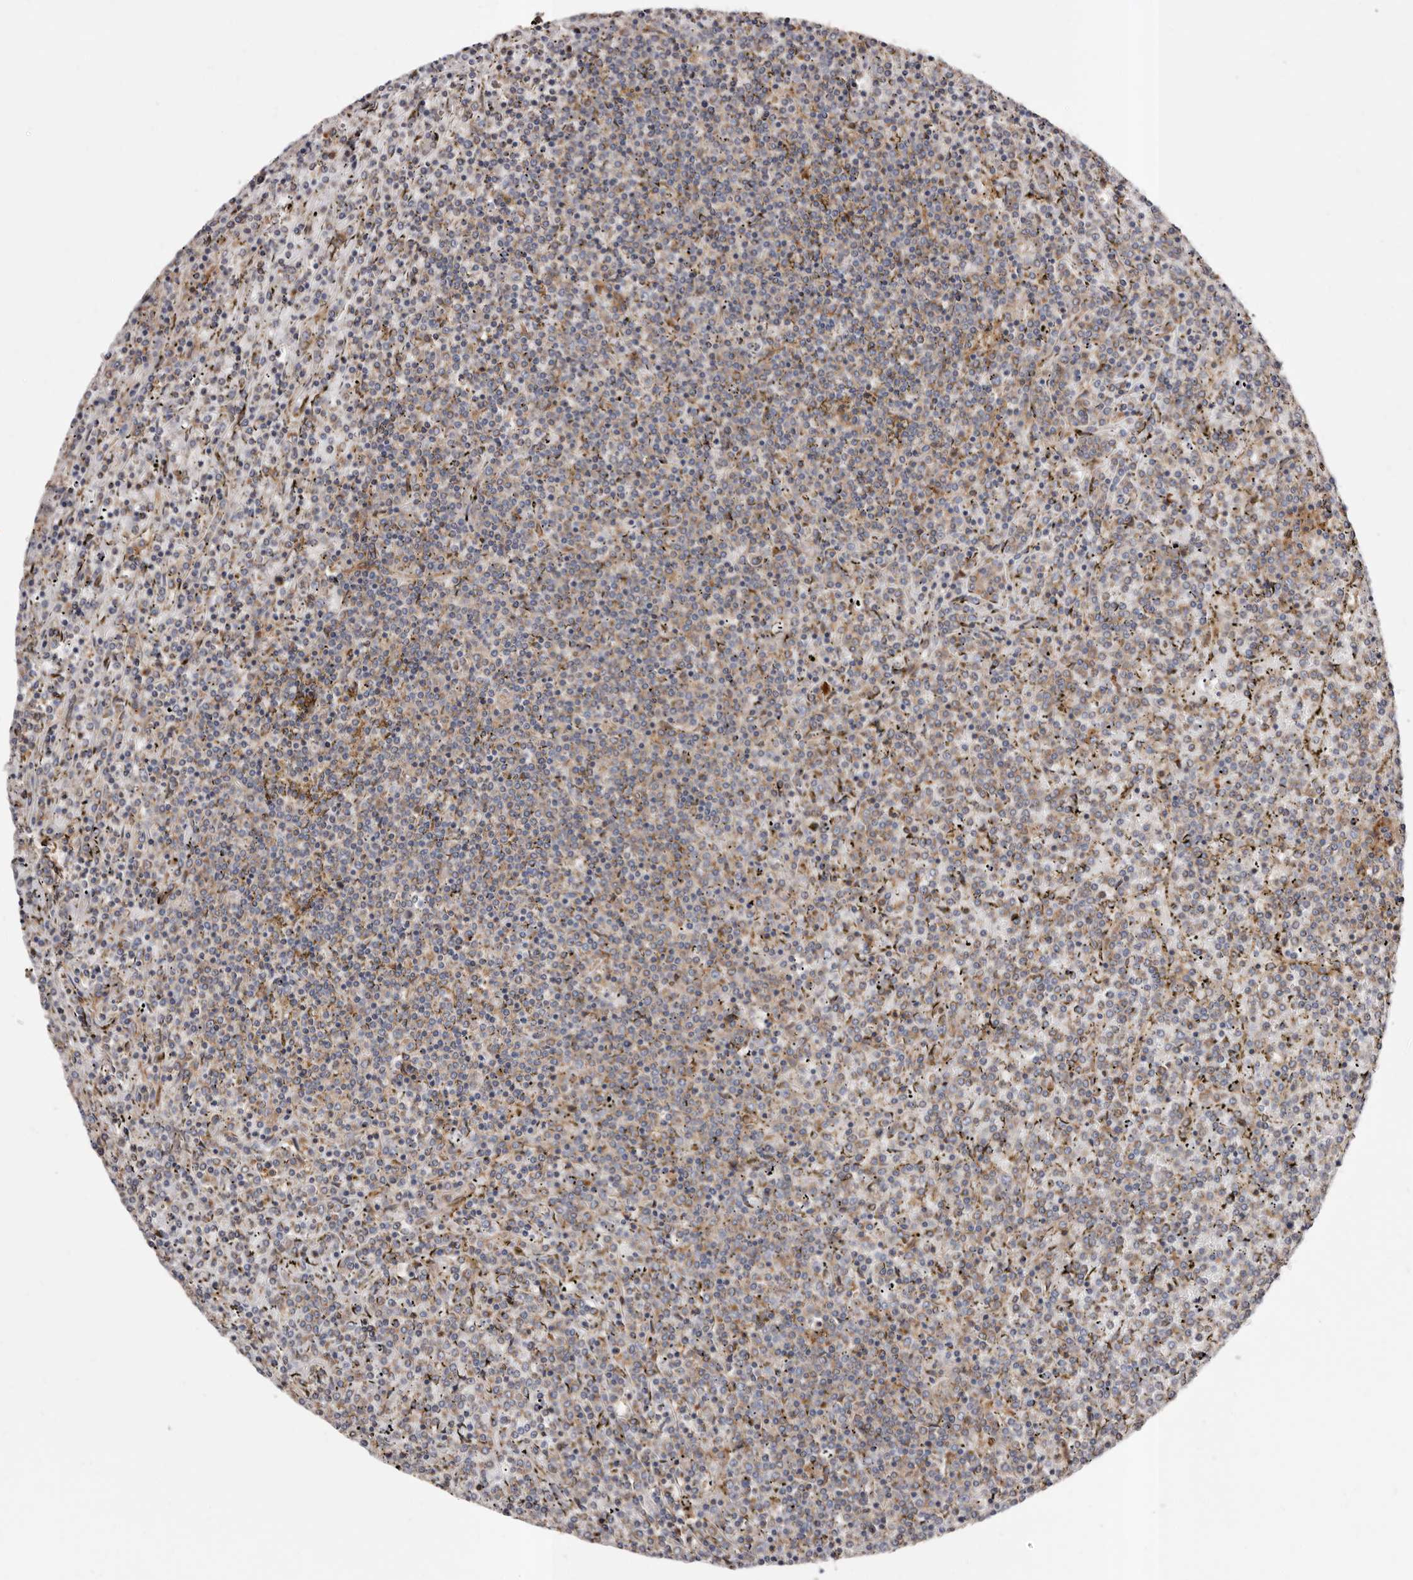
{"staining": {"intensity": "negative", "quantity": "none", "location": "none"}, "tissue": "lymphoma", "cell_type": "Tumor cells", "image_type": "cancer", "snomed": [{"axis": "morphology", "description": "Malignant lymphoma, non-Hodgkin's type, Low grade"}, {"axis": "topography", "description": "Spleen"}], "caption": "Tumor cells show no significant staining in lymphoma.", "gene": "COQ8B", "patient": {"sex": "female", "age": 19}}